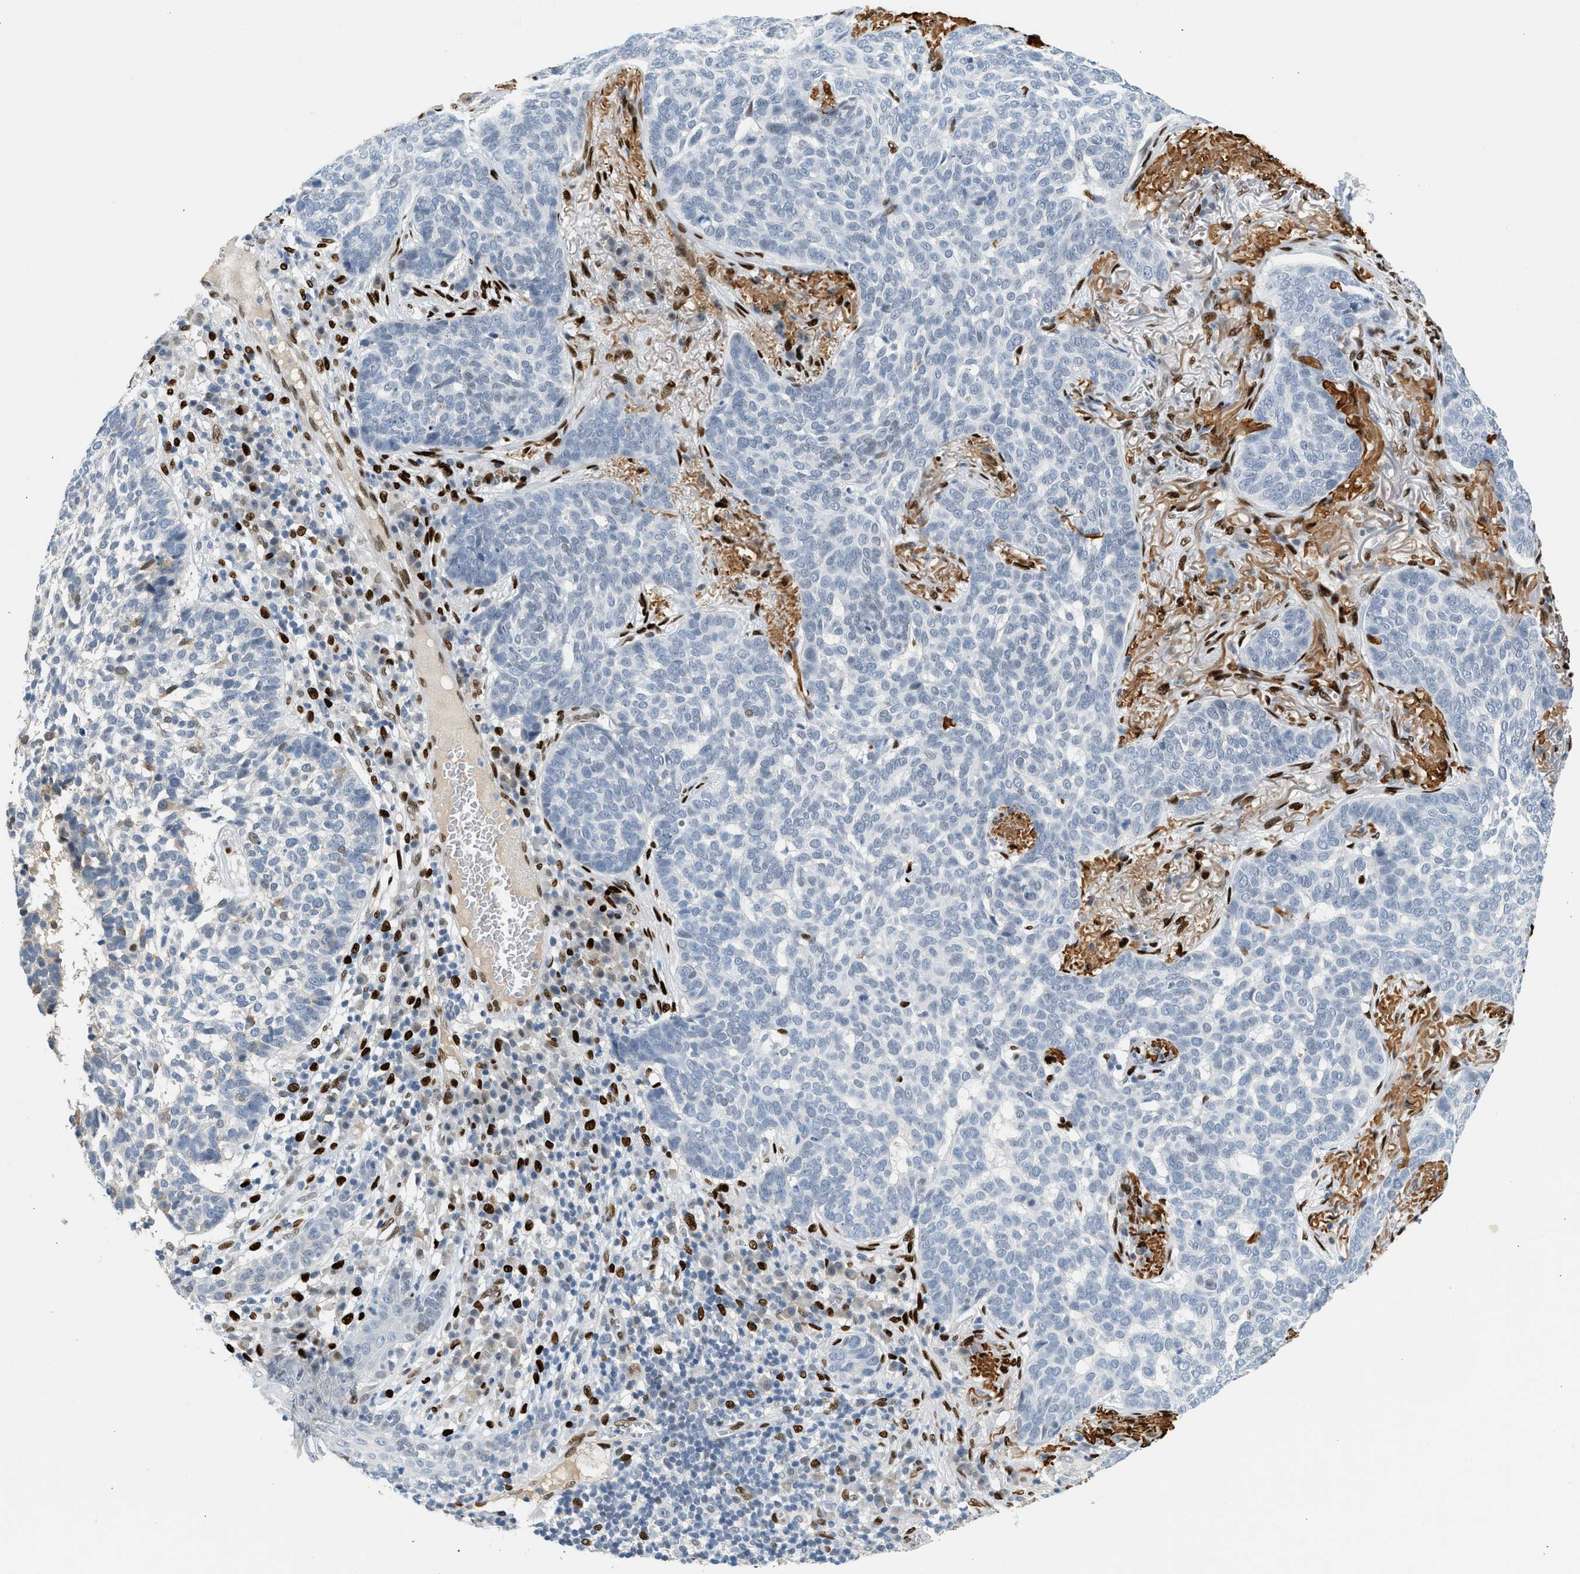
{"staining": {"intensity": "negative", "quantity": "none", "location": "none"}, "tissue": "skin cancer", "cell_type": "Tumor cells", "image_type": "cancer", "snomed": [{"axis": "morphology", "description": "Basal cell carcinoma"}, {"axis": "topography", "description": "Skin"}], "caption": "Immunohistochemical staining of skin cancer demonstrates no significant staining in tumor cells.", "gene": "ZBTB20", "patient": {"sex": "male", "age": 85}}